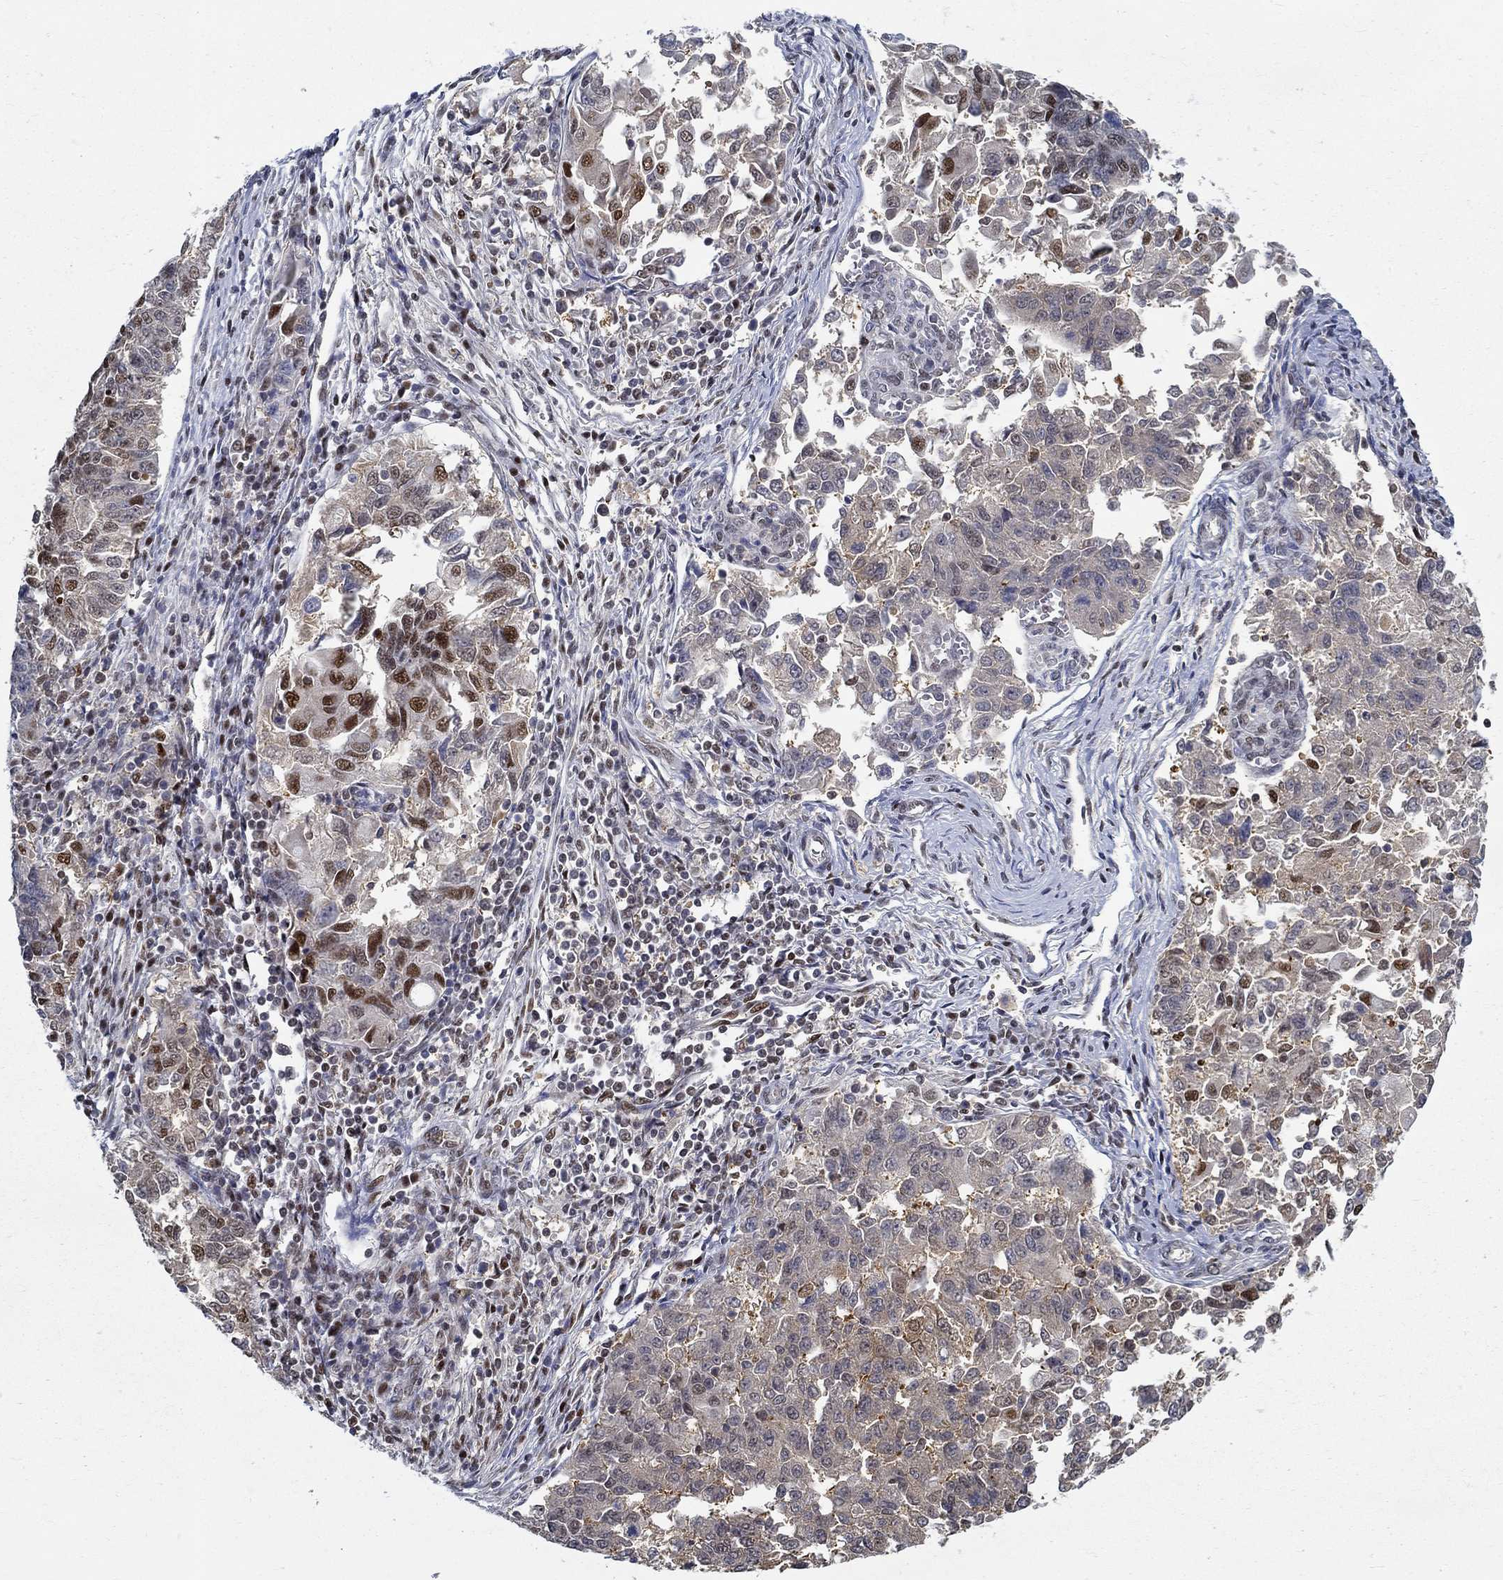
{"staining": {"intensity": "strong", "quantity": "25%-75%", "location": "nuclear"}, "tissue": "endometrial cancer", "cell_type": "Tumor cells", "image_type": "cancer", "snomed": [{"axis": "morphology", "description": "Adenocarcinoma, NOS"}, {"axis": "topography", "description": "Endometrium"}], "caption": "The histopathology image displays a brown stain indicating the presence of a protein in the nuclear of tumor cells in endometrial cancer (adenocarcinoma). The protein is stained brown, and the nuclei are stained in blue (DAB (3,3'-diaminobenzidine) IHC with brightfield microscopy, high magnification).", "gene": "ZNF594", "patient": {"sex": "female", "age": 43}}